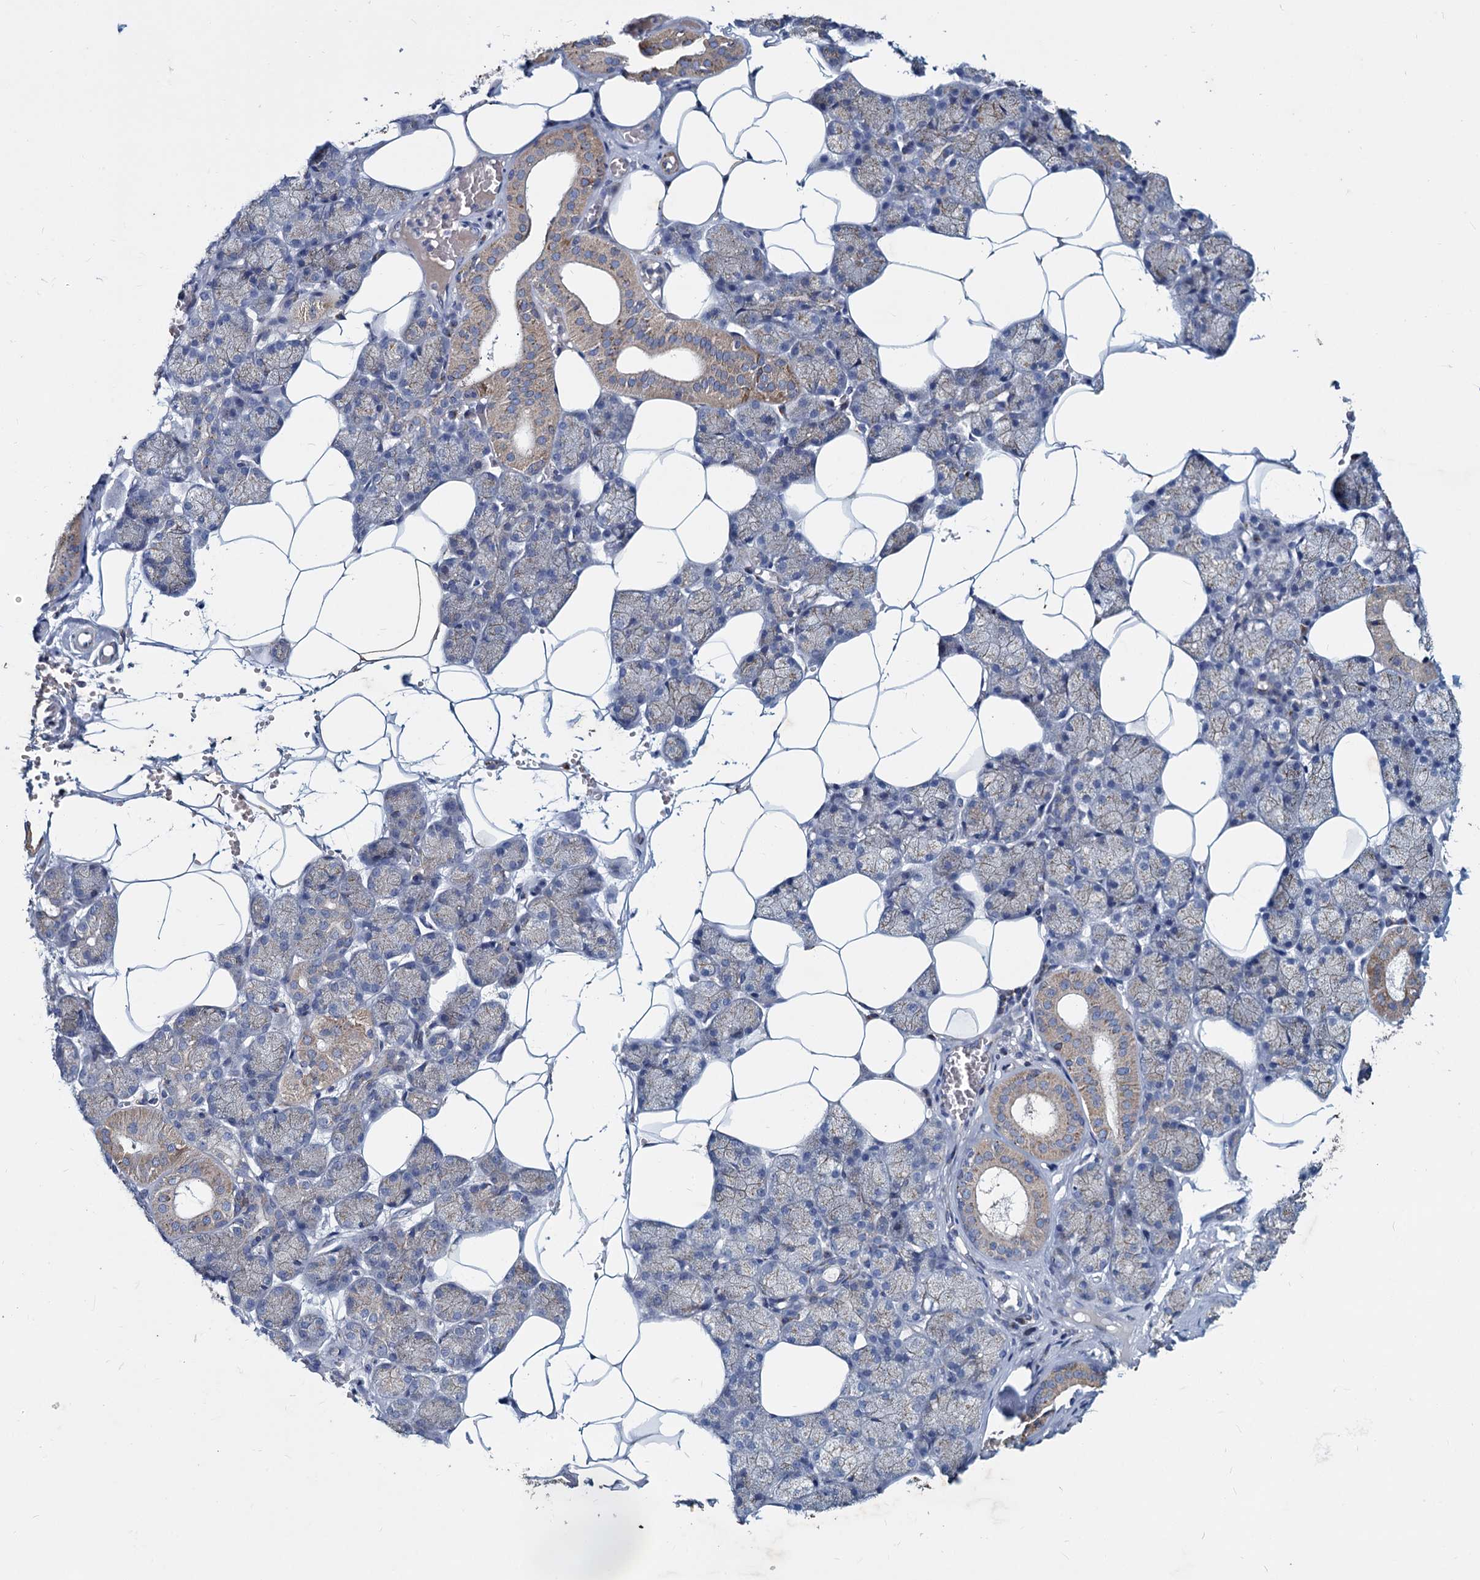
{"staining": {"intensity": "moderate", "quantity": "<25%", "location": "cytoplasmic/membranous"}, "tissue": "salivary gland", "cell_type": "Glandular cells", "image_type": "normal", "snomed": [{"axis": "morphology", "description": "Normal tissue, NOS"}, {"axis": "topography", "description": "Salivary gland"}], "caption": "An immunohistochemistry image of benign tissue is shown. Protein staining in brown highlights moderate cytoplasmic/membranous positivity in salivary gland within glandular cells. (brown staining indicates protein expression, while blue staining denotes nuclei).", "gene": "AGBL4", "patient": {"sex": "male", "age": 62}}